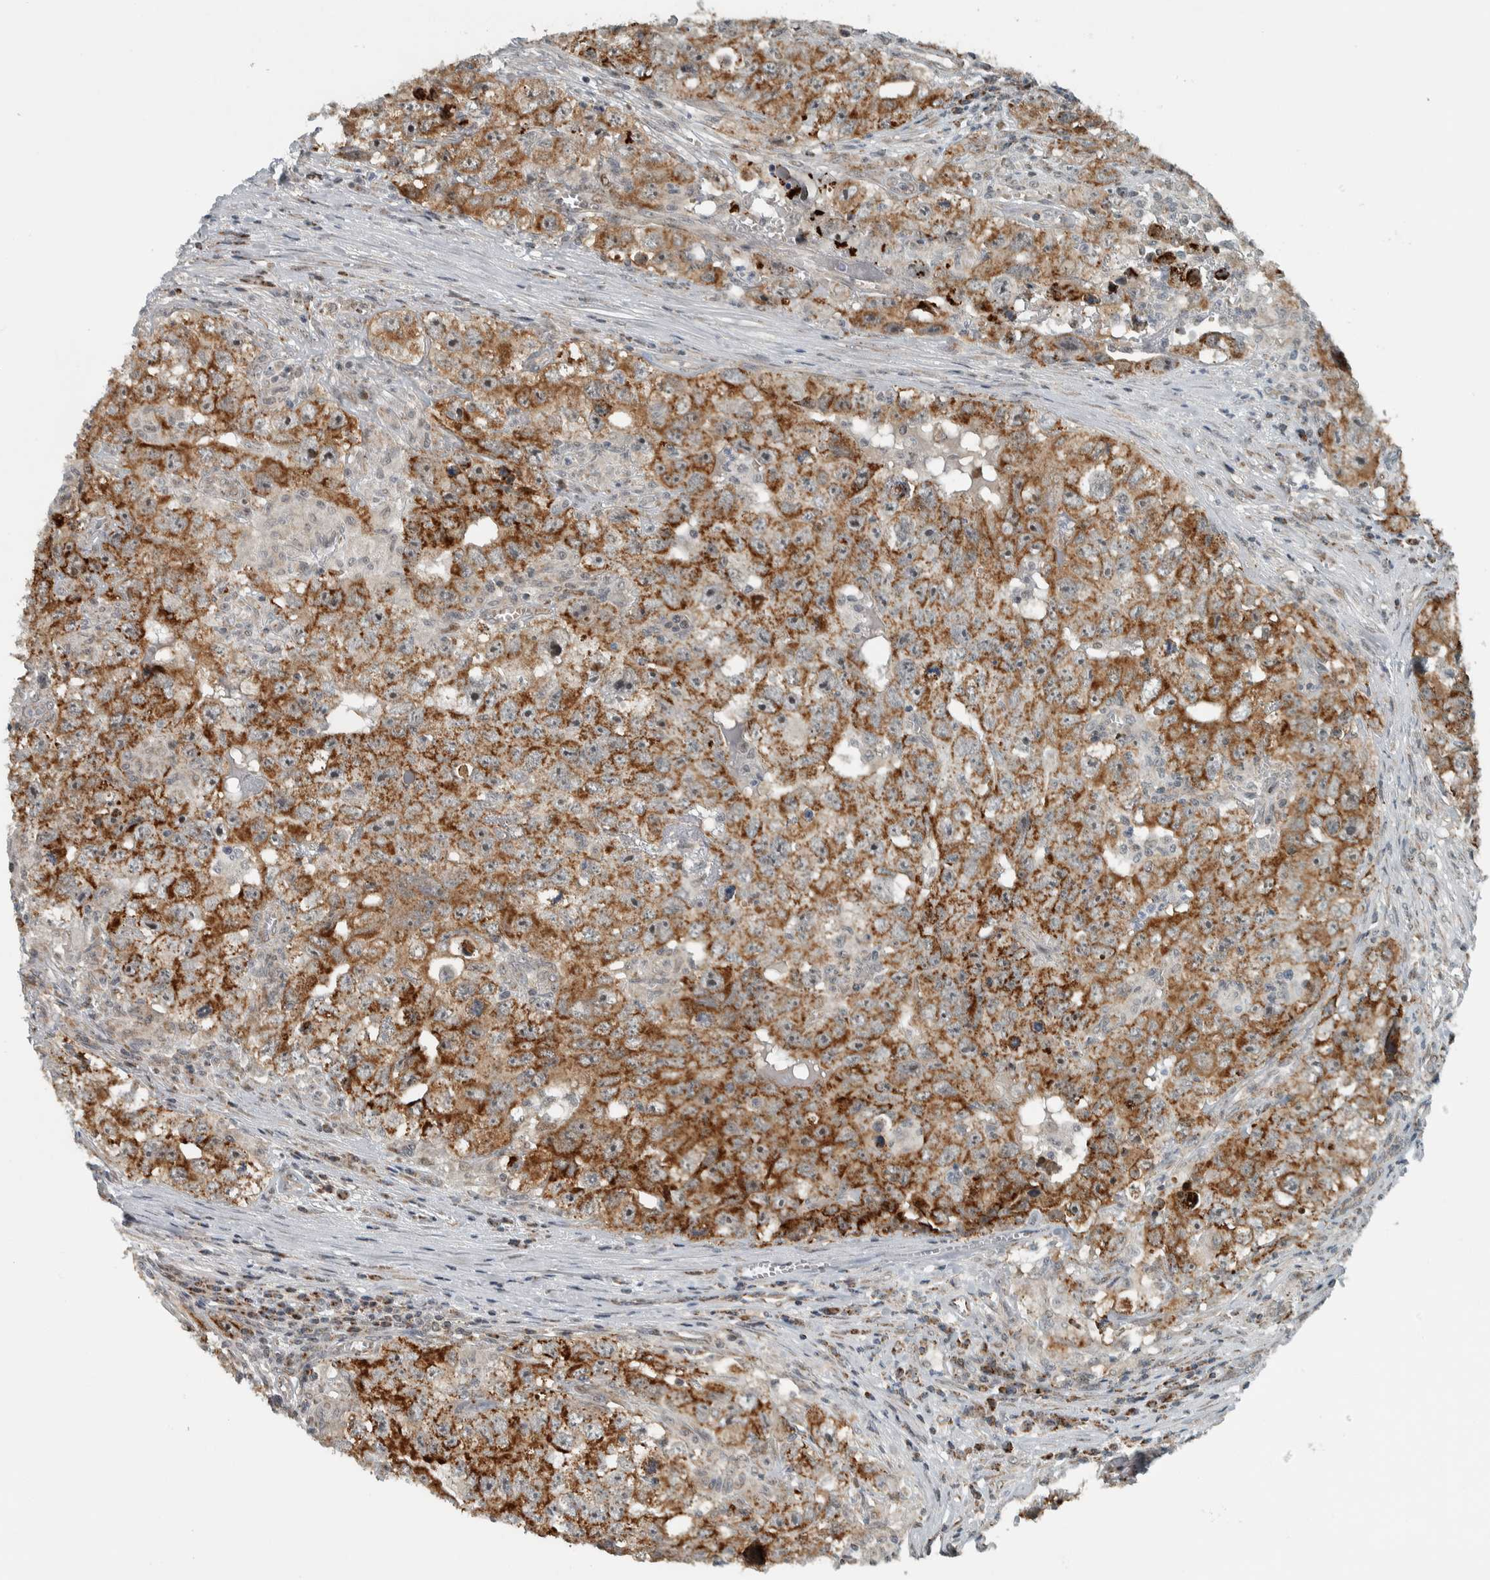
{"staining": {"intensity": "moderate", "quantity": ">75%", "location": "cytoplasmic/membranous"}, "tissue": "testis cancer", "cell_type": "Tumor cells", "image_type": "cancer", "snomed": [{"axis": "morphology", "description": "Seminoma, NOS"}, {"axis": "morphology", "description": "Carcinoma, Embryonal, NOS"}, {"axis": "topography", "description": "Testis"}], "caption": "Moderate cytoplasmic/membranous staining for a protein is identified in approximately >75% of tumor cells of seminoma (testis) using immunohistochemistry.", "gene": "PPM1K", "patient": {"sex": "male", "age": 43}}